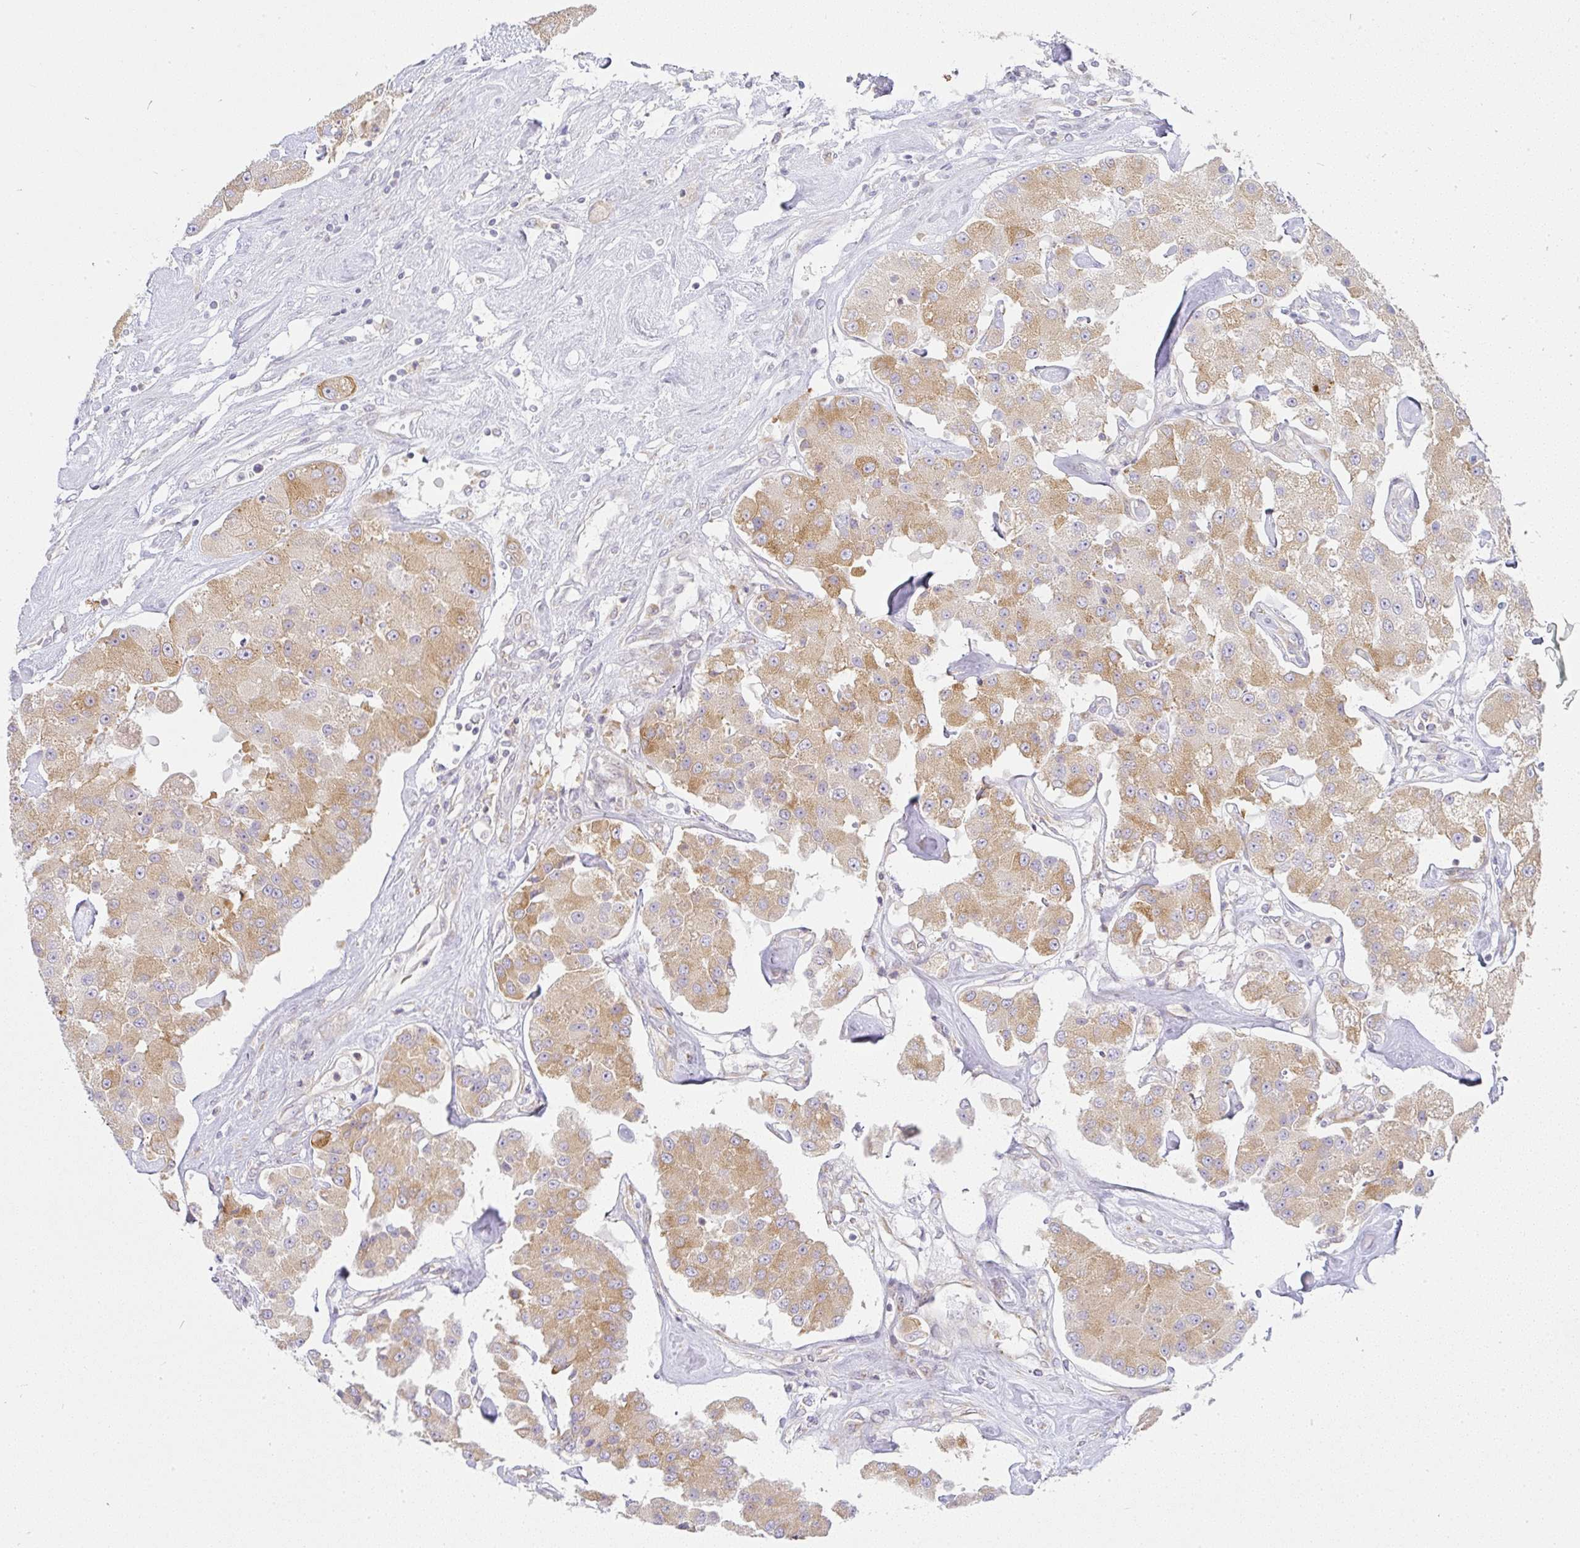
{"staining": {"intensity": "moderate", "quantity": "25%-75%", "location": "cytoplasmic/membranous"}, "tissue": "carcinoid", "cell_type": "Tumor cells", "image_type": "cancer", "snomed": [{"axis": "morphology", "description": "Carcinoid, malignant, NOS"}, {"axis": "topography", "description": "Pancreas"}], "caption": "The immunohistochemical stain highlights moderate cytoplasmic/membranous positivity in tumor cells of carcinoid tissue. The staining is performed using DAB brown chromogen to label protein expression. The nuclei are counter-stained blue using hematoxylin.", "gene": "DERL2", "patient": {"sex": "male", "age": 41}}